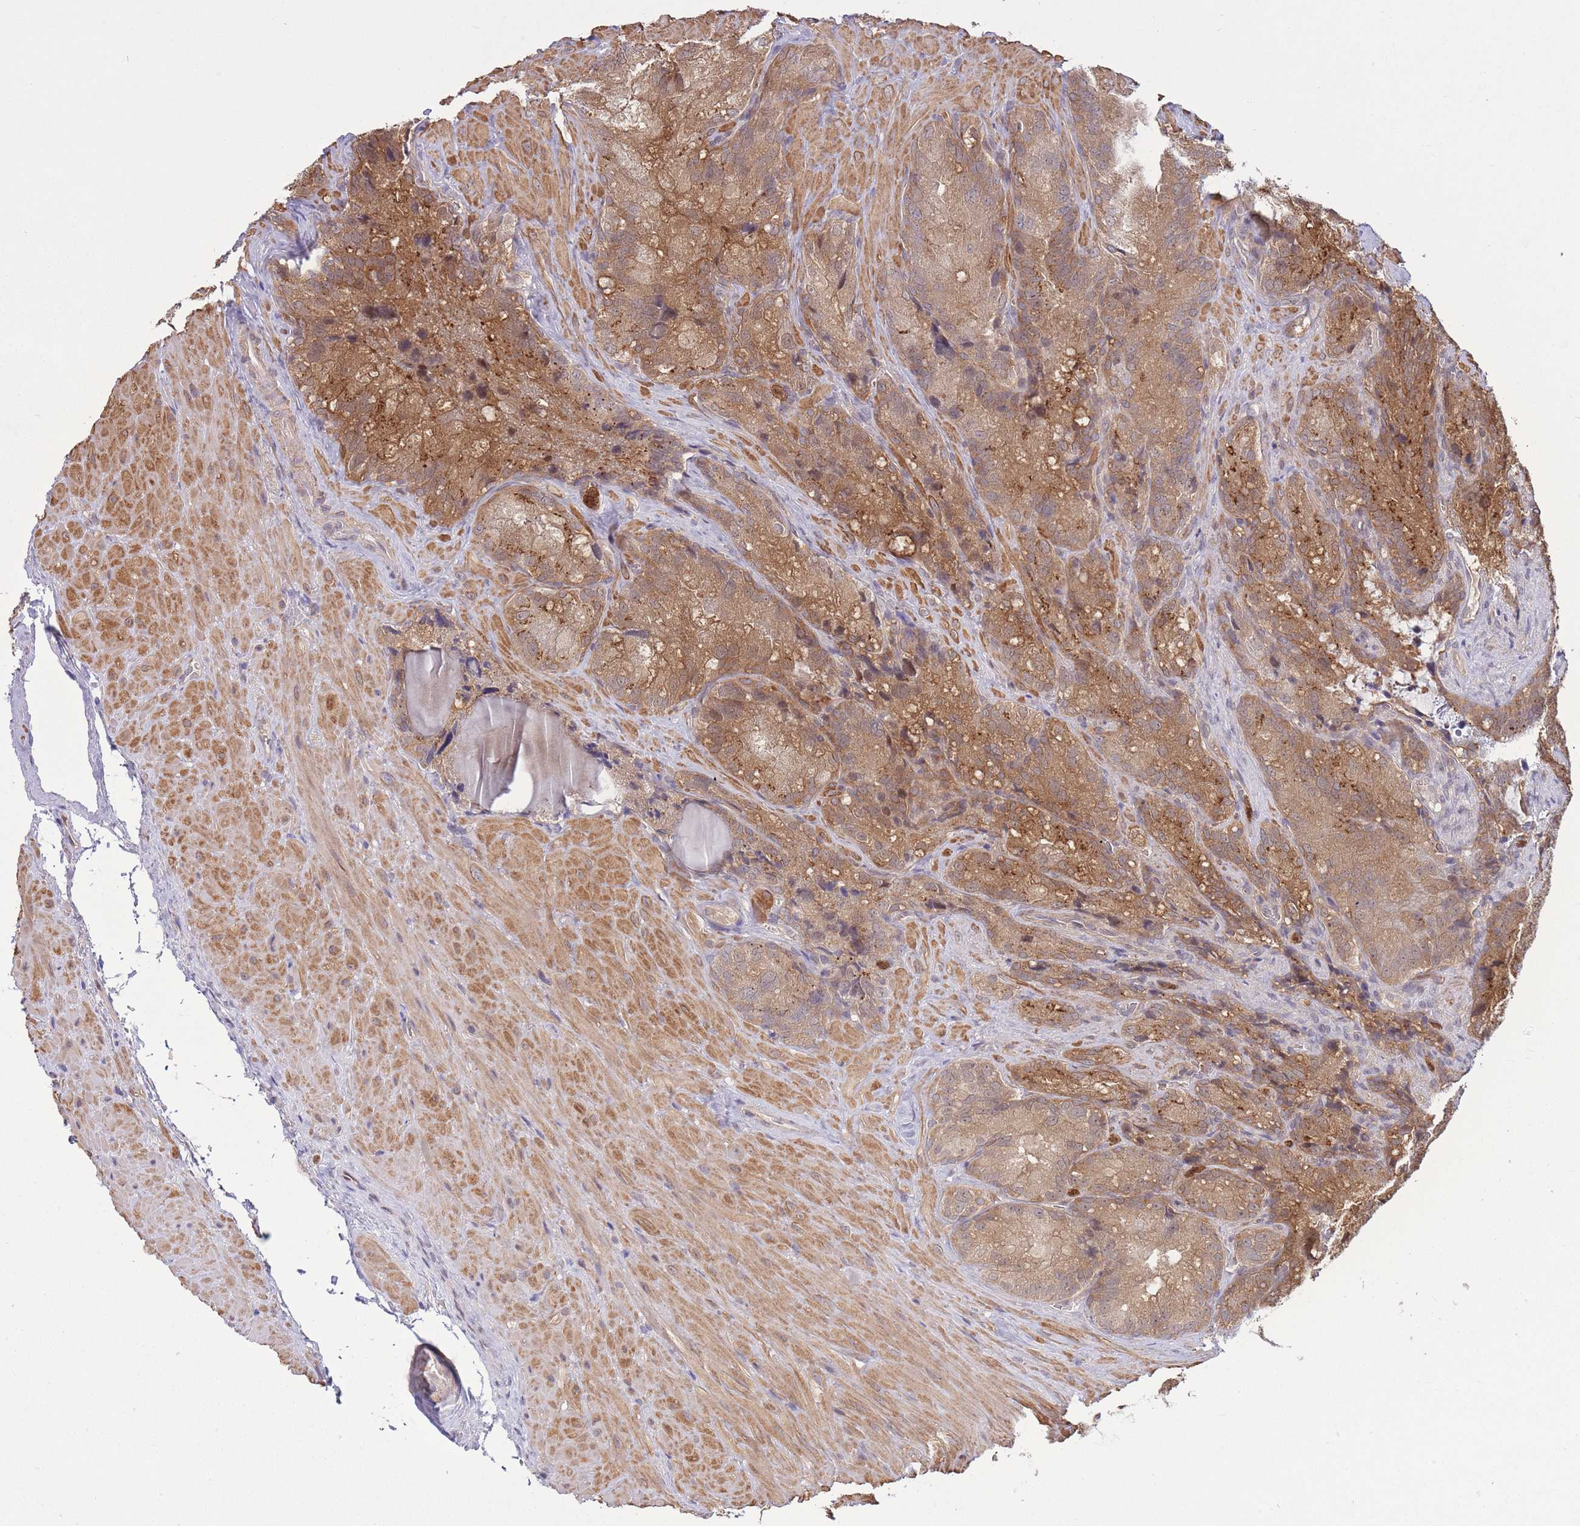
{"staining": {"intensity": "moderate", "quantity": ">75%", "location": "cytoplasmic/membranous"}, "tissue": "seminal vesicle", "cell_type": "Glandular cells", "image_type": "normal", "snomed": [{"axis": "morphology", "description": "Normal tissue, NOS"}, {"axis": "topography", "description": "Seminal veicle"}], "caption": "Seminal vesicle stained with immunohistochemistry (IHC) exhibits moderate cytoplasmic/membranous staining in about >75% of glandular cells. (Brightfield microscopy of DAB IHC at high magnification).", "gene": "ZNF304", "patient": {"sex": "male", "age": 62}}